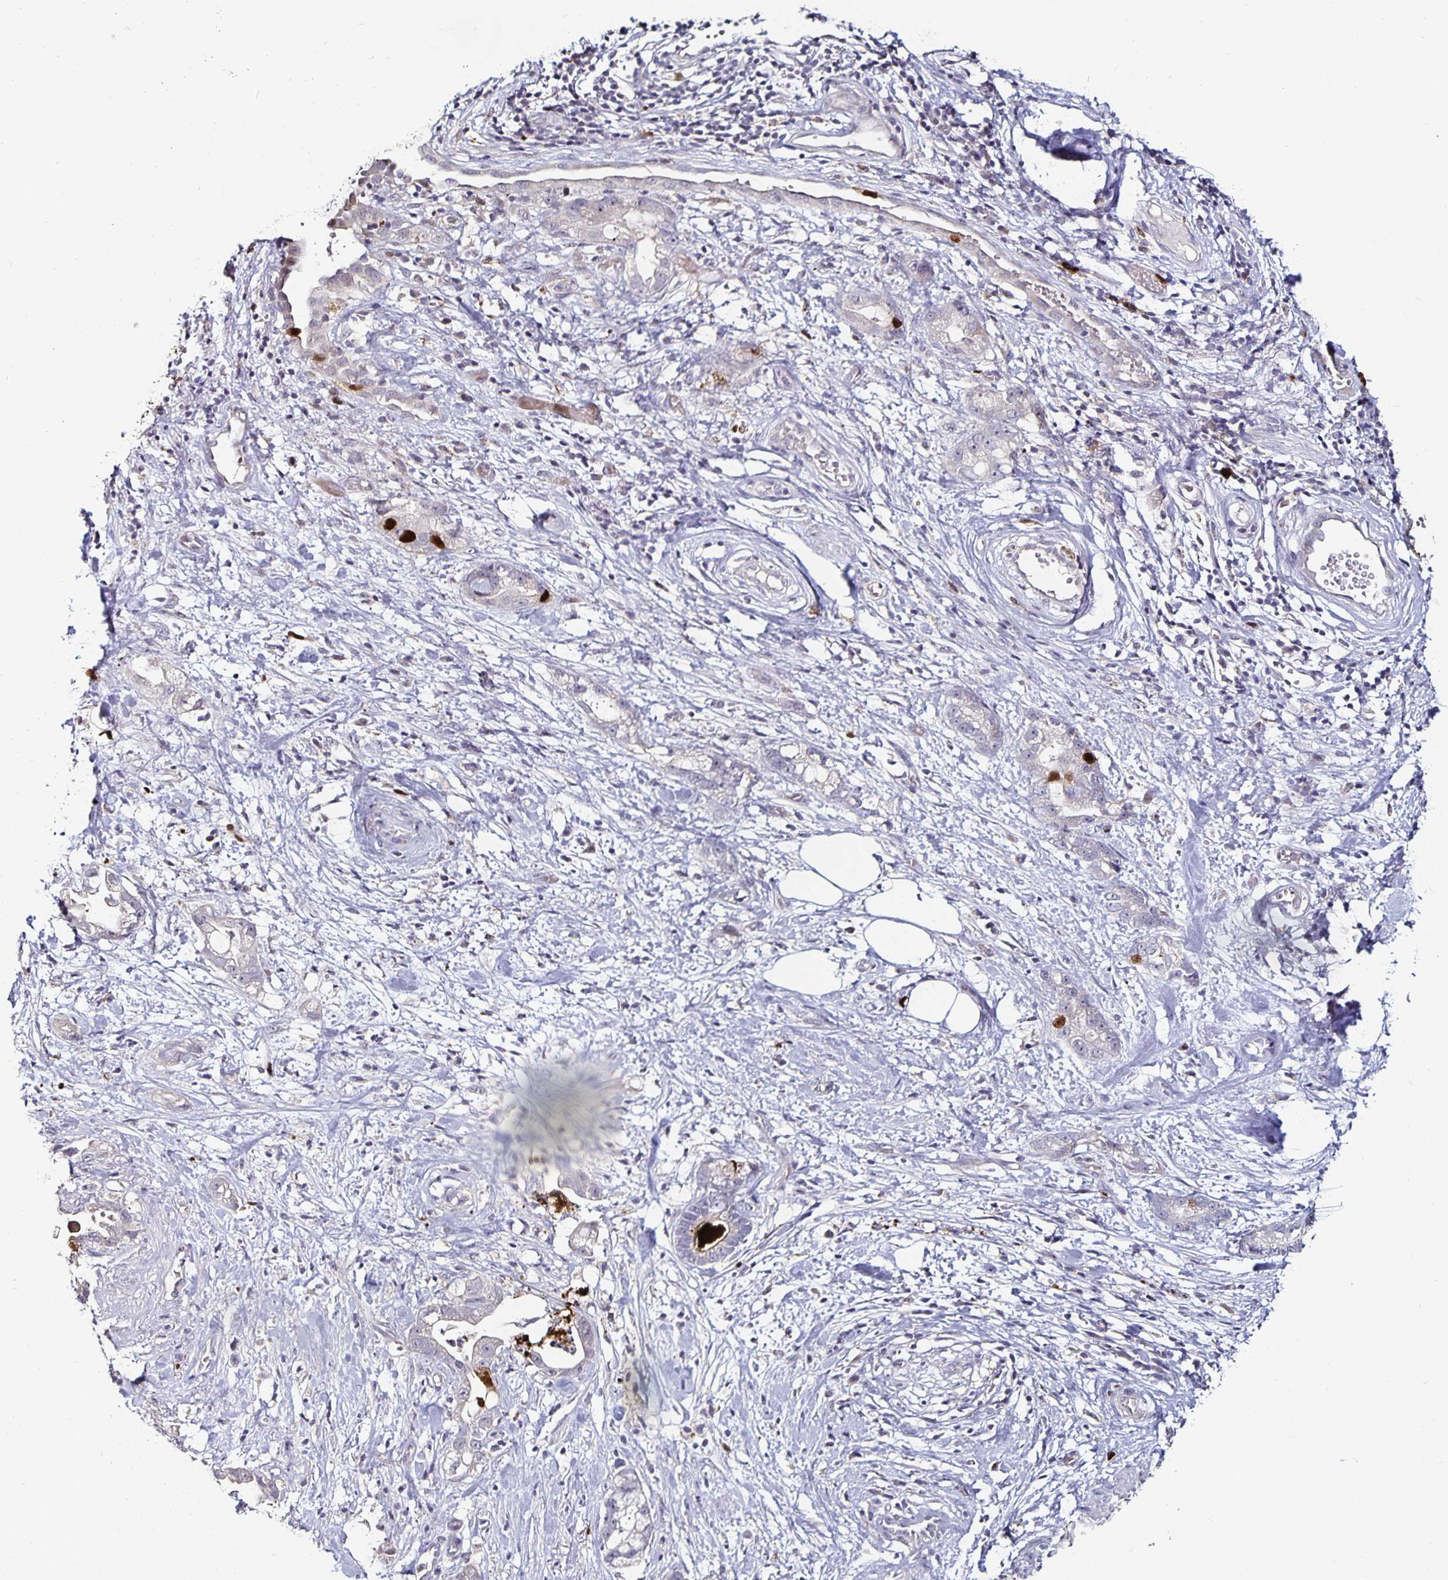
{"staining": {"intensity": "strong", "quantity": "<25%", "location": "nuclear"}, "tissue": "stomach cancer", "cell_type": "Tumor cells", "image_type": "cancer", "snomed": [{"axis": "morphology", "description": "Adenocarcinoma, NOS"}, {"axis": "topography", "description": "Stomach"}], "caption": "DAB (3,3'-diaminobenzidine) immunohistochemical staining of human stomach adenocarcinoma reveals strong nuclear protein positivity in approximately <25% of tumor cells.", "gene": "ANLN", "patient": {"sex": "male", "age": 55}}